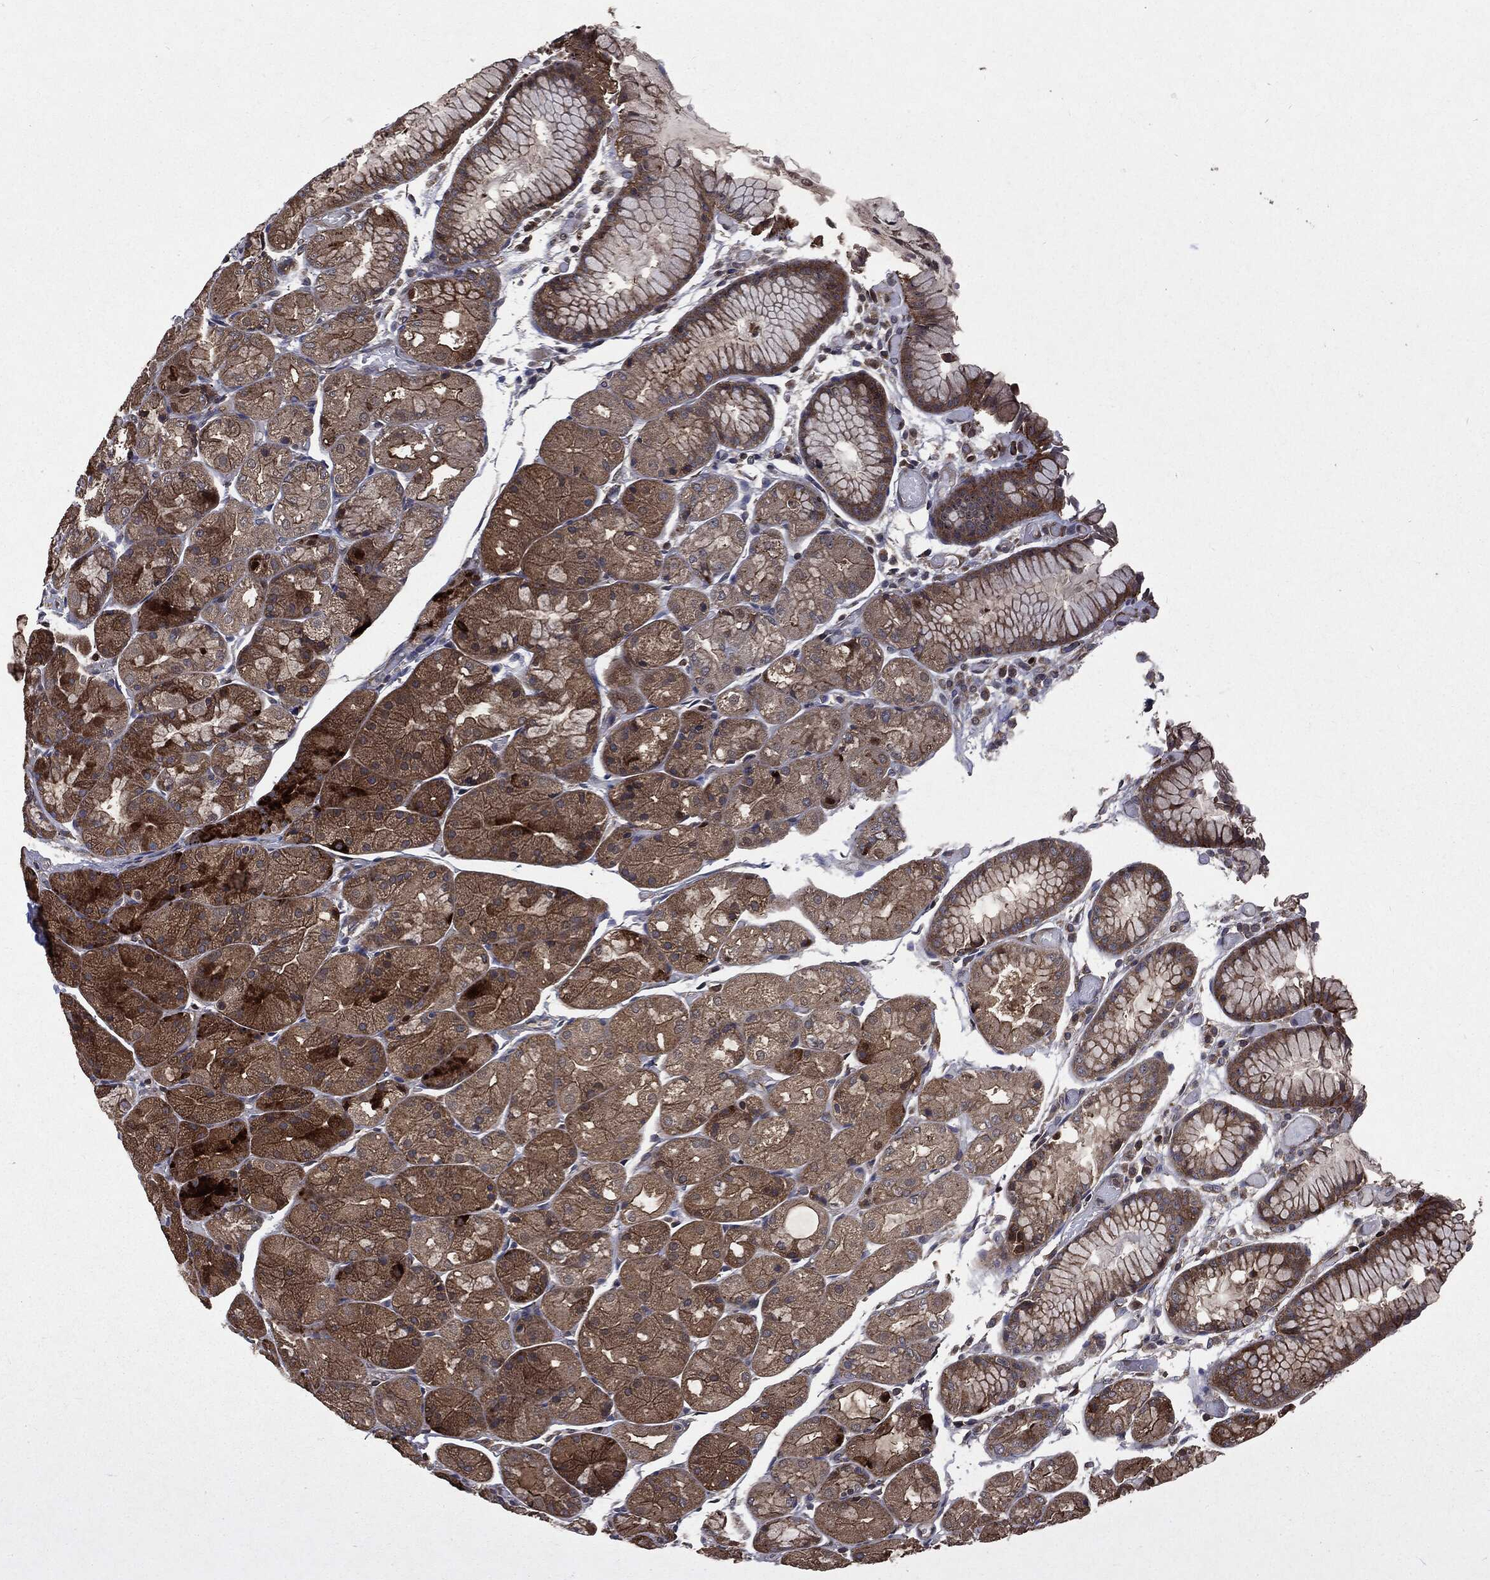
{"staining": {"intensity": "moderate", "quantity": ">75%", "location": "cytoplasmic/membranous"}, "tissue": "stomach", "cell_type": "Glandular cells", "image_type": "normal", "snomed": [{"axis": "morphology", "description": "Normal tissue, NOS"}, {"axis": "topography", "description": "Stomach, upper"}], "caption": "Glandular cells exhibit medium levels of moderate cytoplasmic/membranous positivity in about >75% of cells in unremarkable stomach. Immunohistochemistry stains the protein in brown and the nuclei are stained blue.", "gene": "PLOD3", "patient": {"sex": "male", "age": 72}}